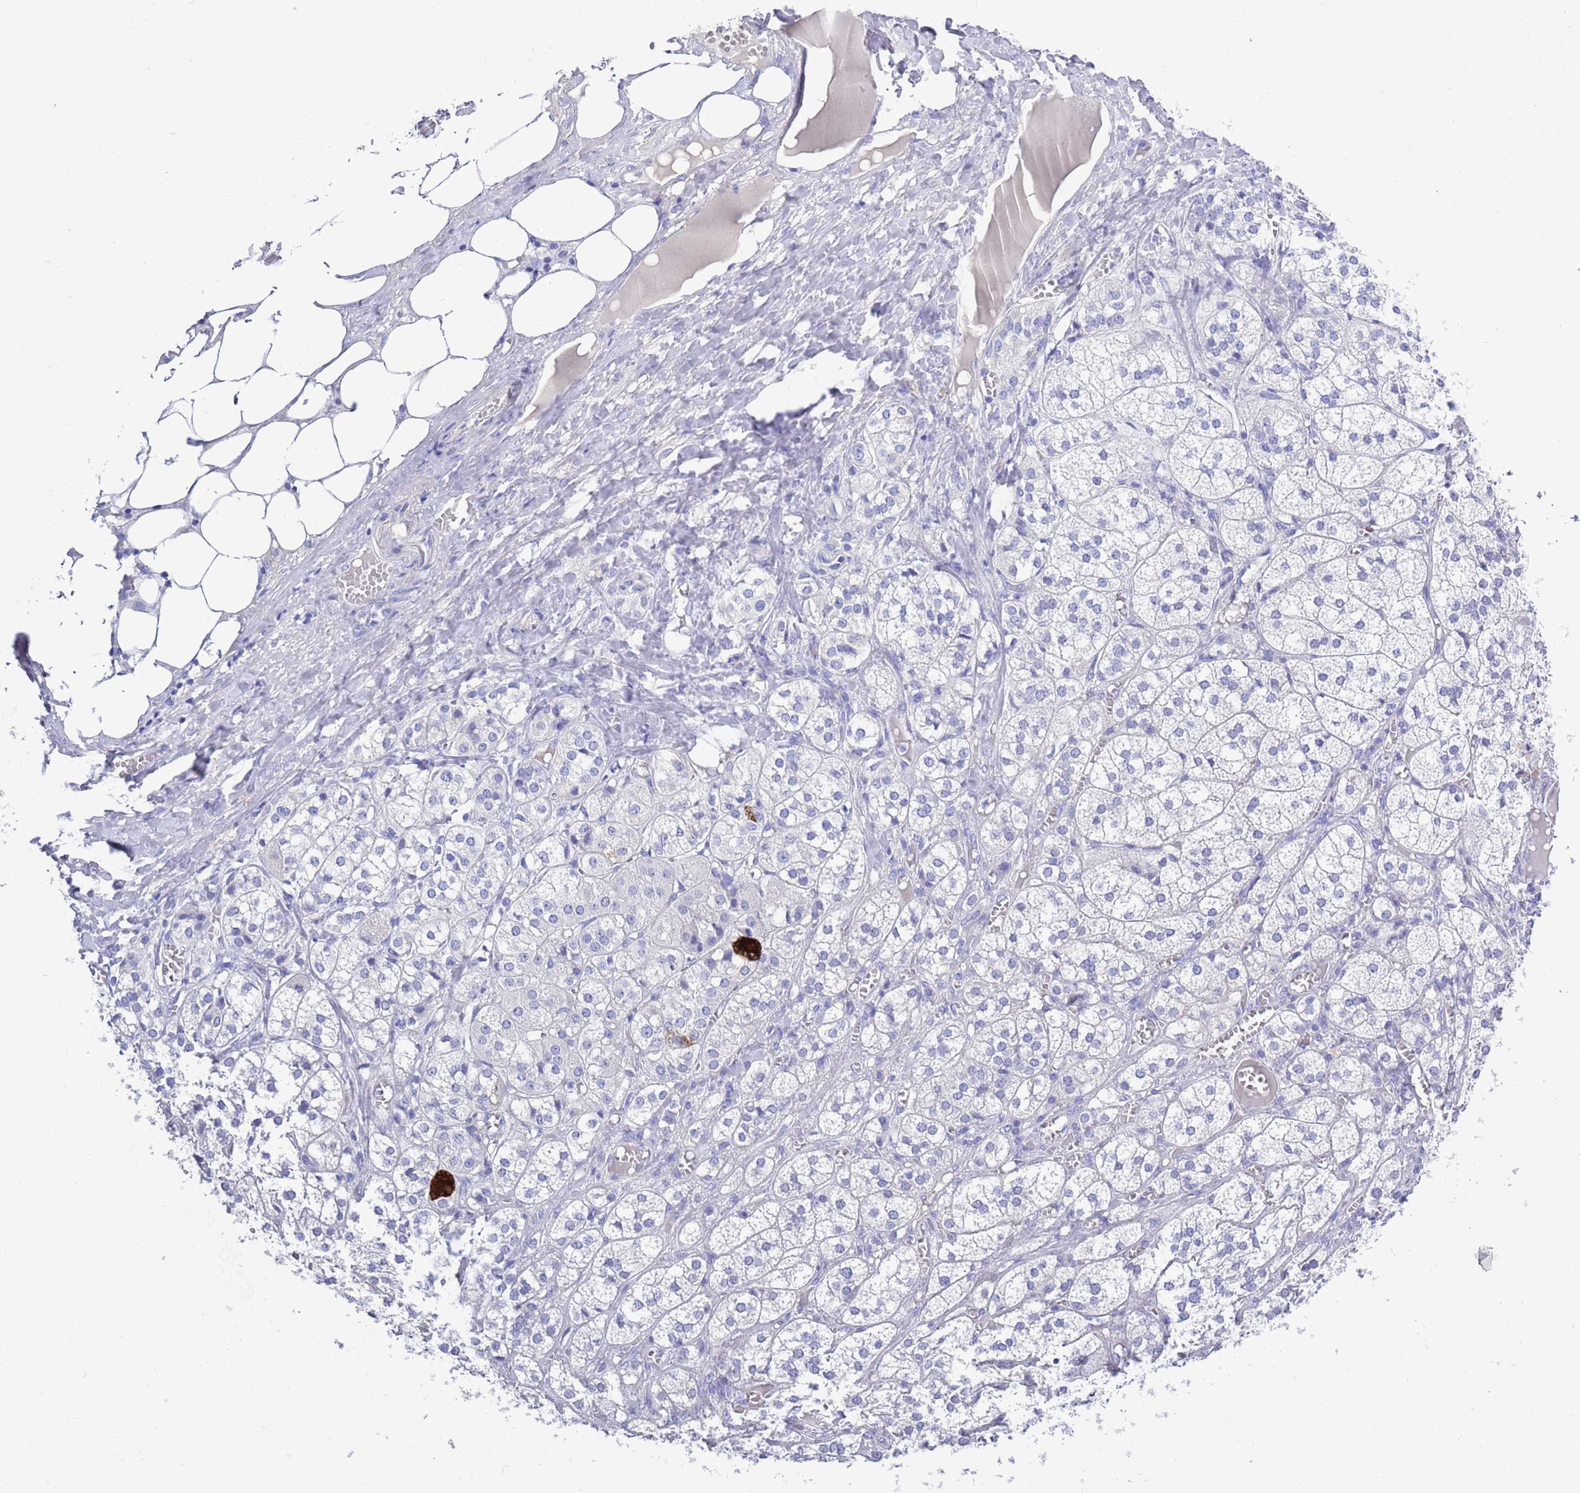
{"staining": {"intensity": "negative", "quantity": "none", "location": "none"}, "tissue": "adrenal gland", "cell_type": "Glandular cells", "image_type": "normal", "snomed": [{"axis": "morphology", "description": "Normal tissue, NOS"}, {"axis": "topography", "description": "Adrenal gland"}], "caption": "Unremarkable adrenal gland was stained to show a protein in brown. There is no significant positivity in glandular cells. (DAB (3,3'-diaminobenzidine) immunohistochemistry (IHC), high magnification).", "gene": "MTMR2", "patient": {"sex": "female", "age": 61}}